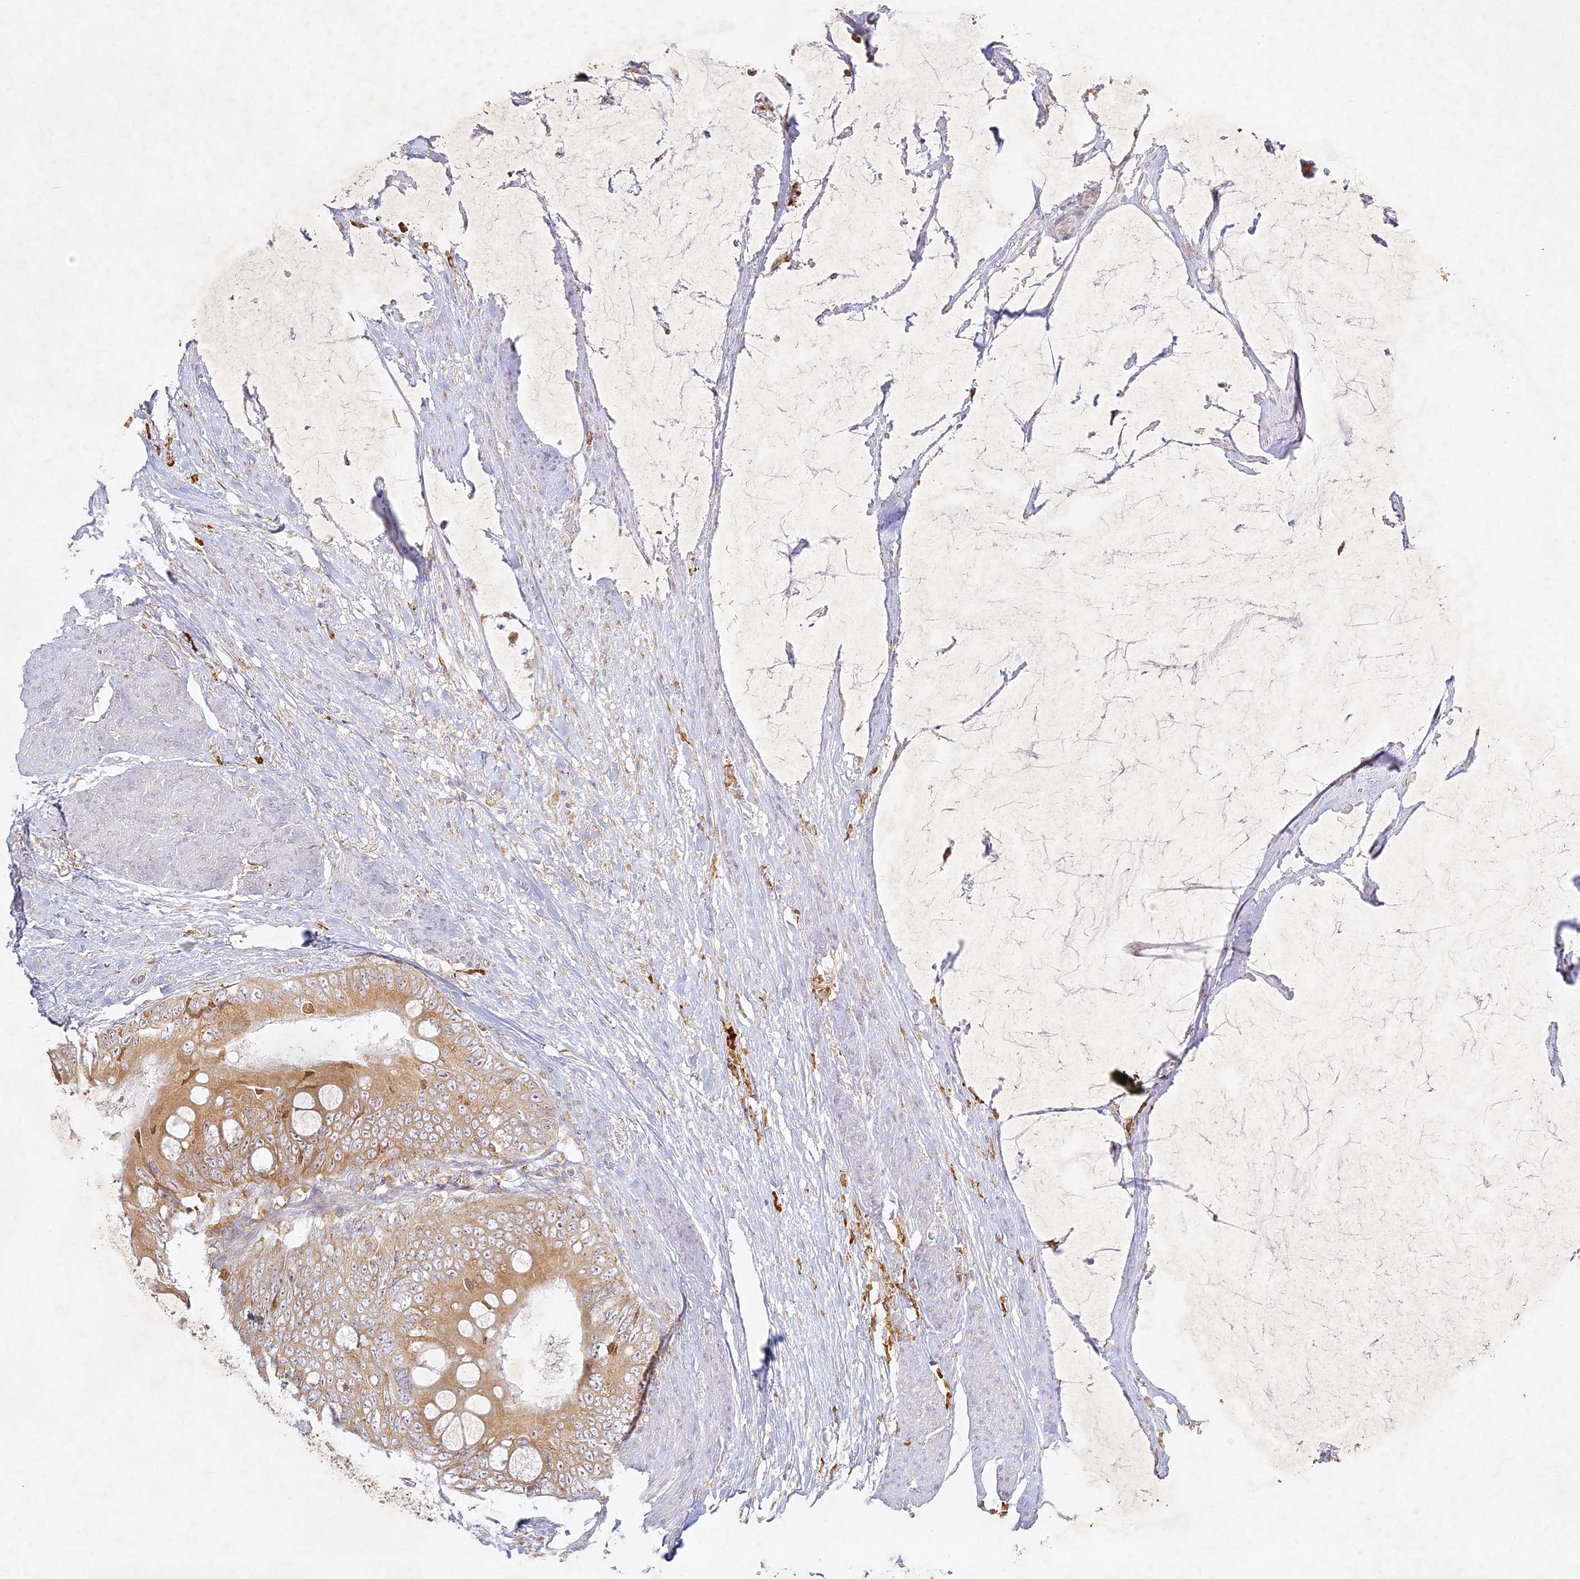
{"staining": {"intensity": "moderate", "quantity": ">75%", "location": "cytoplasmic/membranous"}, "tissue": "colorectal cancer", "cell_type": "Tumor cells", "image_type": "cancer", "snomed": [{"axis": "morphology", "description": "Normal tissue, NOS"}, {"axis": "morphology", "description": "Adenocarcinoma, NOS"}, {"axis": "topography", "description": "Rectum"}, {"axis": "topography", "description": "Peripheral nerve tissue"}], "caption": "Protein staining displays moderate cytoplasmic/membranous expression in about >75% of tumor cells in colorectal adenocarcinoma.", "gene": "SLC30A5", "patient": {"sex": "female", "age": 77}}